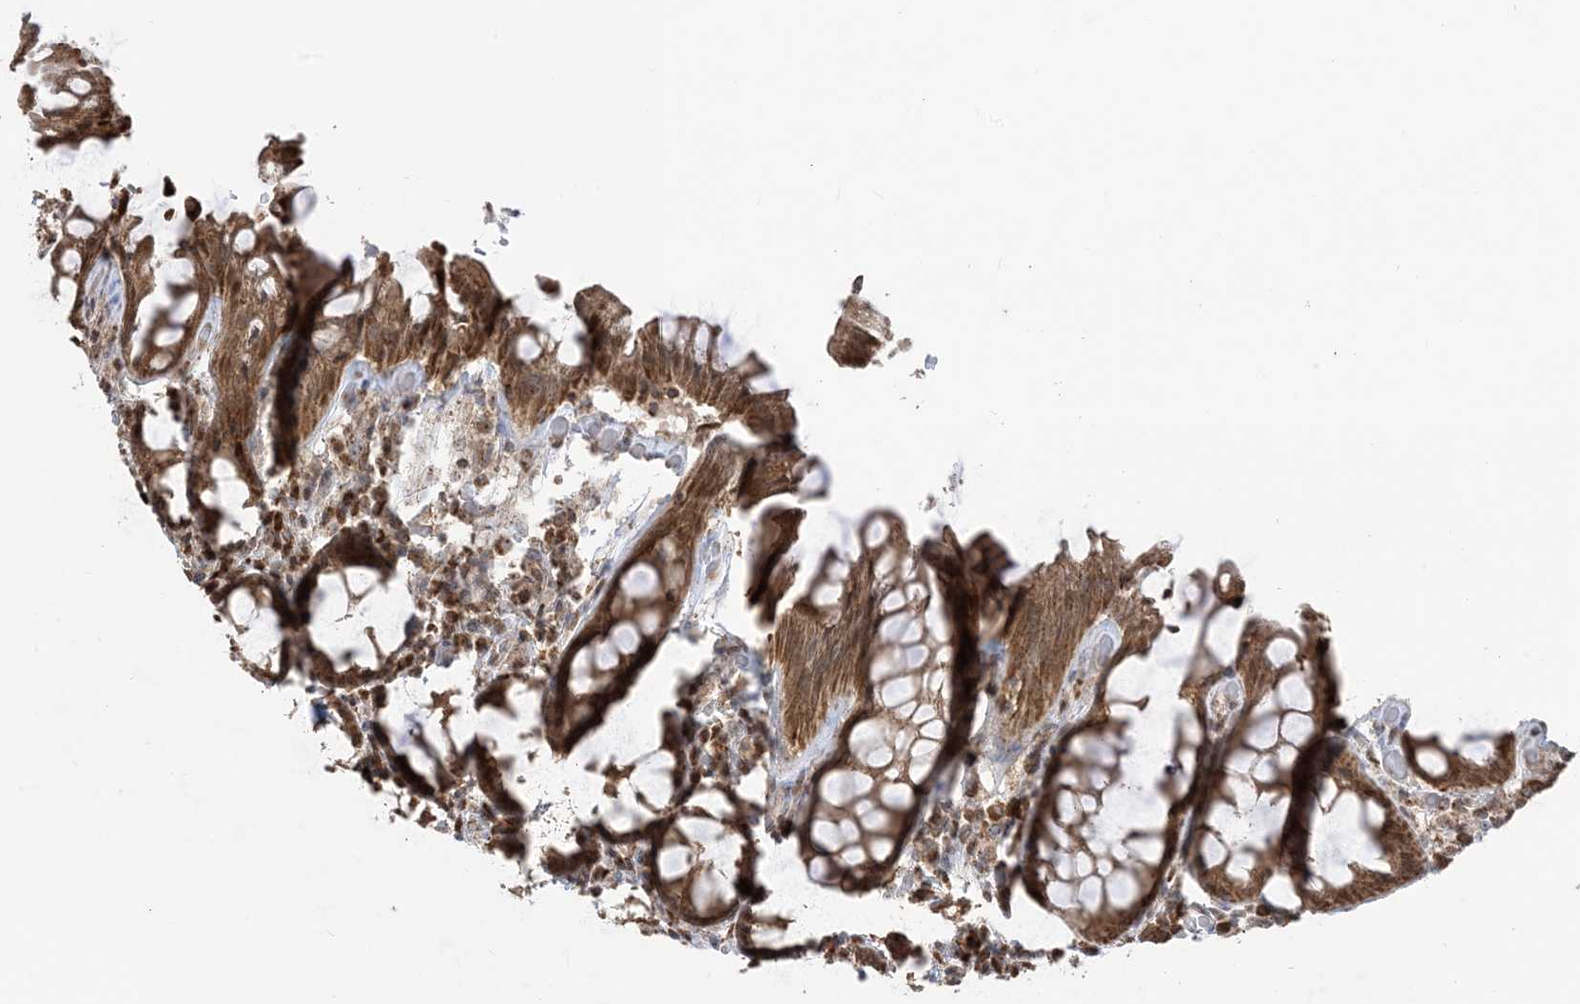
{"staining": {"intensity": "moderate", "quantity": ">75%", "location": "cytoplasmic/membranous,nuclear"}, "tissue": "rectum", "cell_type": "Glandular cells", "image_type": "normal", "snomed": [{"axis": "morphology", "description": "Normal tissue, NOS"}, {"axis": "topography", "description": "Rectum"}], "caption": "Brown immunohistochemical staining in normal human rectum shows moderate cytoplasmic/membranous,nuclear positivity in approximately >75% of glandular cells.", "gene": "MAPKBP1", "patient": {"sex": "male", "age": 64}}